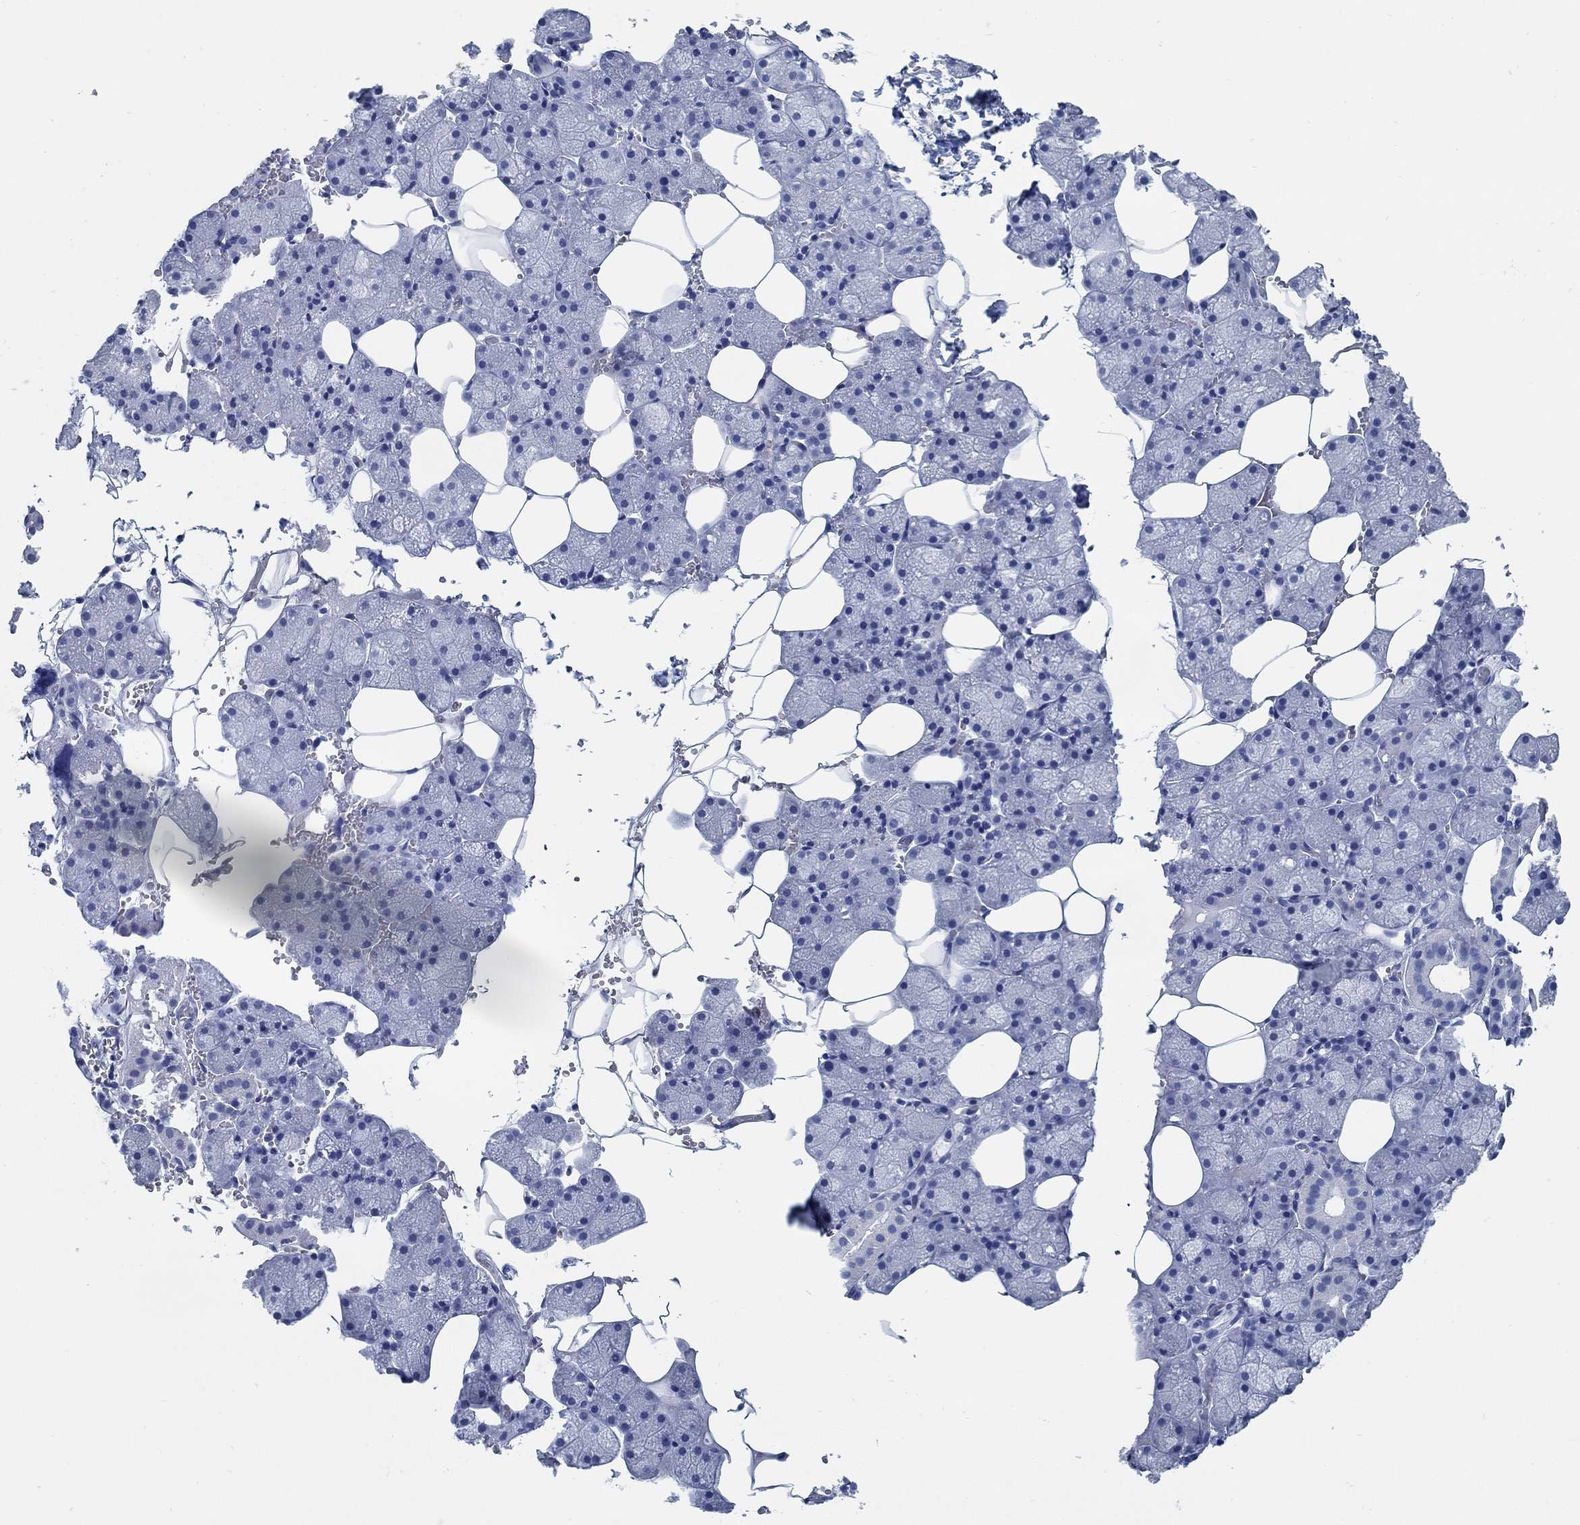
{"staining": {"intensity": "negative", "quantity": "none", "location": "none"}, "tissue": "salivary gland", "cell_type": "Glandular cells", "image_type": "normal", "snomed": [{"axis": "morphology", "description": "Normal tissue, NOS"}, {"axis": "topography", "description": "Salivary gland"}], "caption": "Immunohistochemical staining of unremarkable human salivary gland demonstrates no significant expression in glandular cells. (Brightfield microscopy of DAB IHC at high magnification).", "gene": "SLC45A1", "patient": {"sex": "male", "age": 38}}